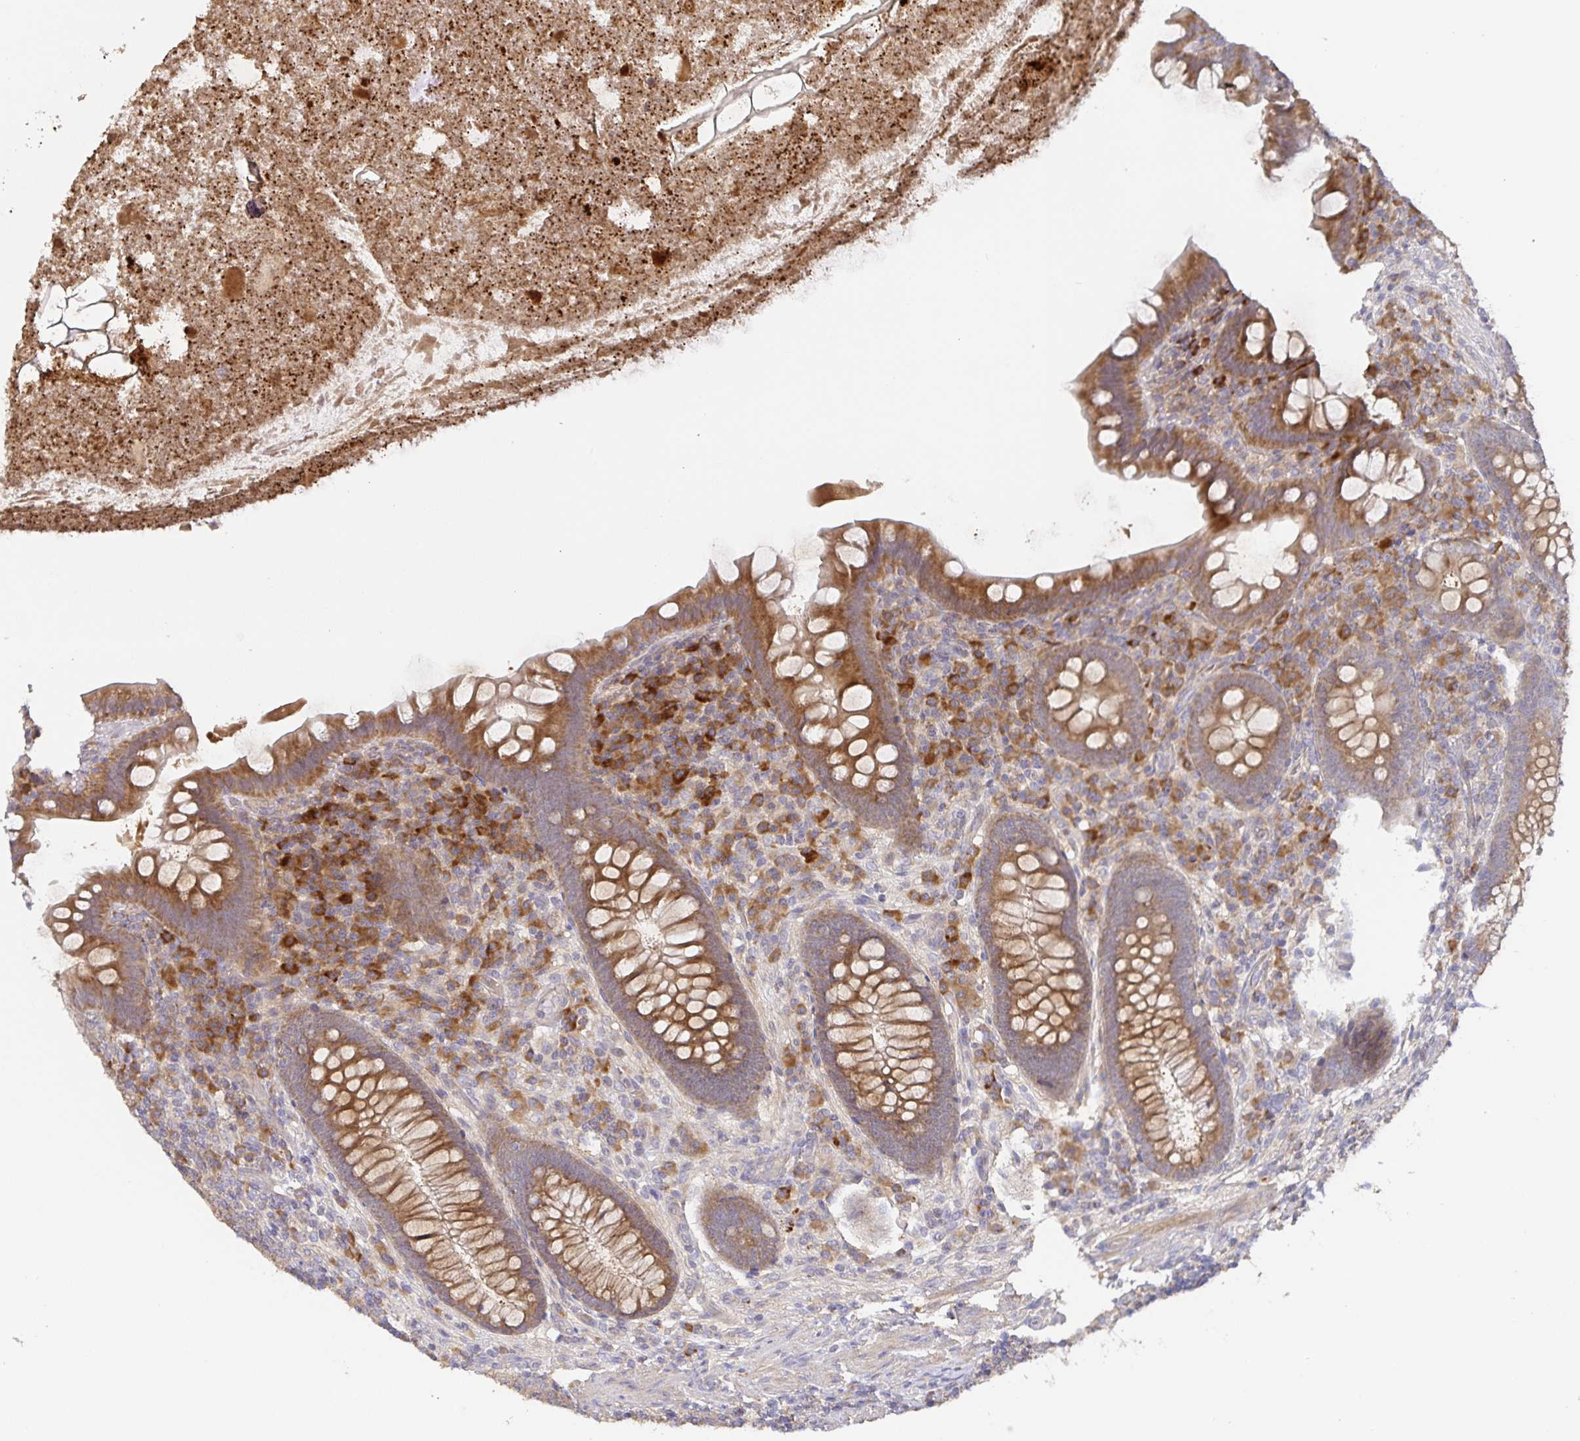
{"staining": {"intensity": "moderate", "quantity": ">75%", "location": "cytoplasmic/membranous"}, "tissue": "appendix", "cell_type": "Glandular cells", "image_type": "normal", "snomed": [{"axis": "morphology", "description": "Normal tissue, NOS"}, {"axis": "topography", "description": "Appendix"}], "caption": "Protein staining of unremarkable appendix exhibits moderate cytoplasmic/membranous positivity in approximately >75% of glandular cells.", "gene": "ZDHHC11B", "patient": {"sex": "male", "age": 71}}